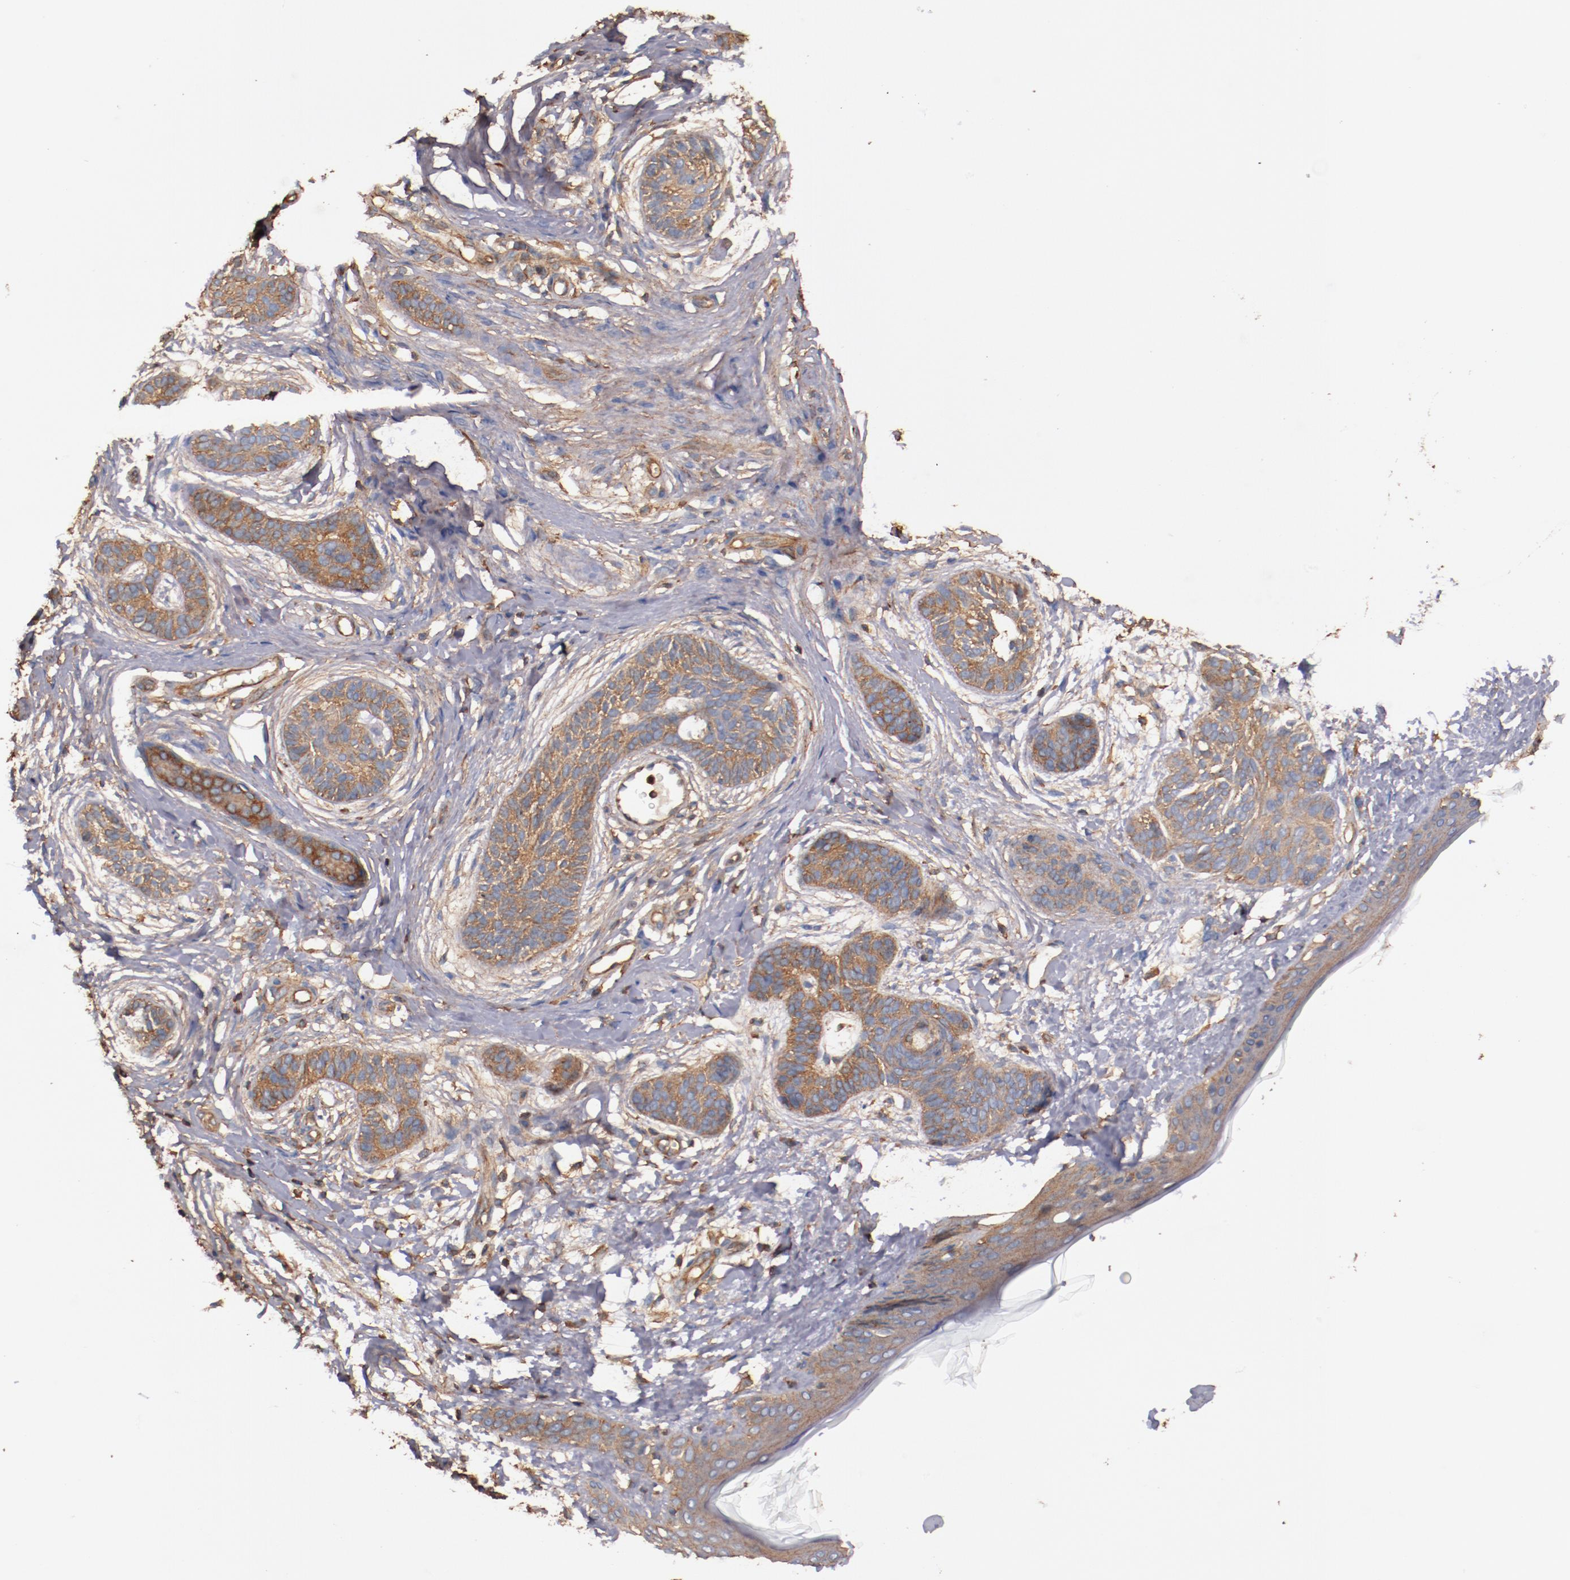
{"staining": {"intensity": "strong", "quantity": ">75%", "location": "cytoplasmic/membranous"}, "tissue": "skin cancer", "cell_type": "Tumor cells", "image_type": "cancer", "snomed": [{"axis": "morphology", "description": "Normal tissue, NOS"}, {"axis": "morphology", "description": "Basal cell carcinoma"}, {"axis": "topography", "description": "Skin"}], "caption": "Immunohistochemistry (IHC) histopathology image of neoplastic tissue: skin cancer (basal cell carcinoma) stained using immunohistochemistry (IHC) demonstrates high levels of strong protein expression localized specifically in the cytoplasmic/membranous of tumor cells, appearing as a cytoplasmic/membranous brown color.", "gene": "TMOD3", "patient": {"sex": "male", "age": 63}}